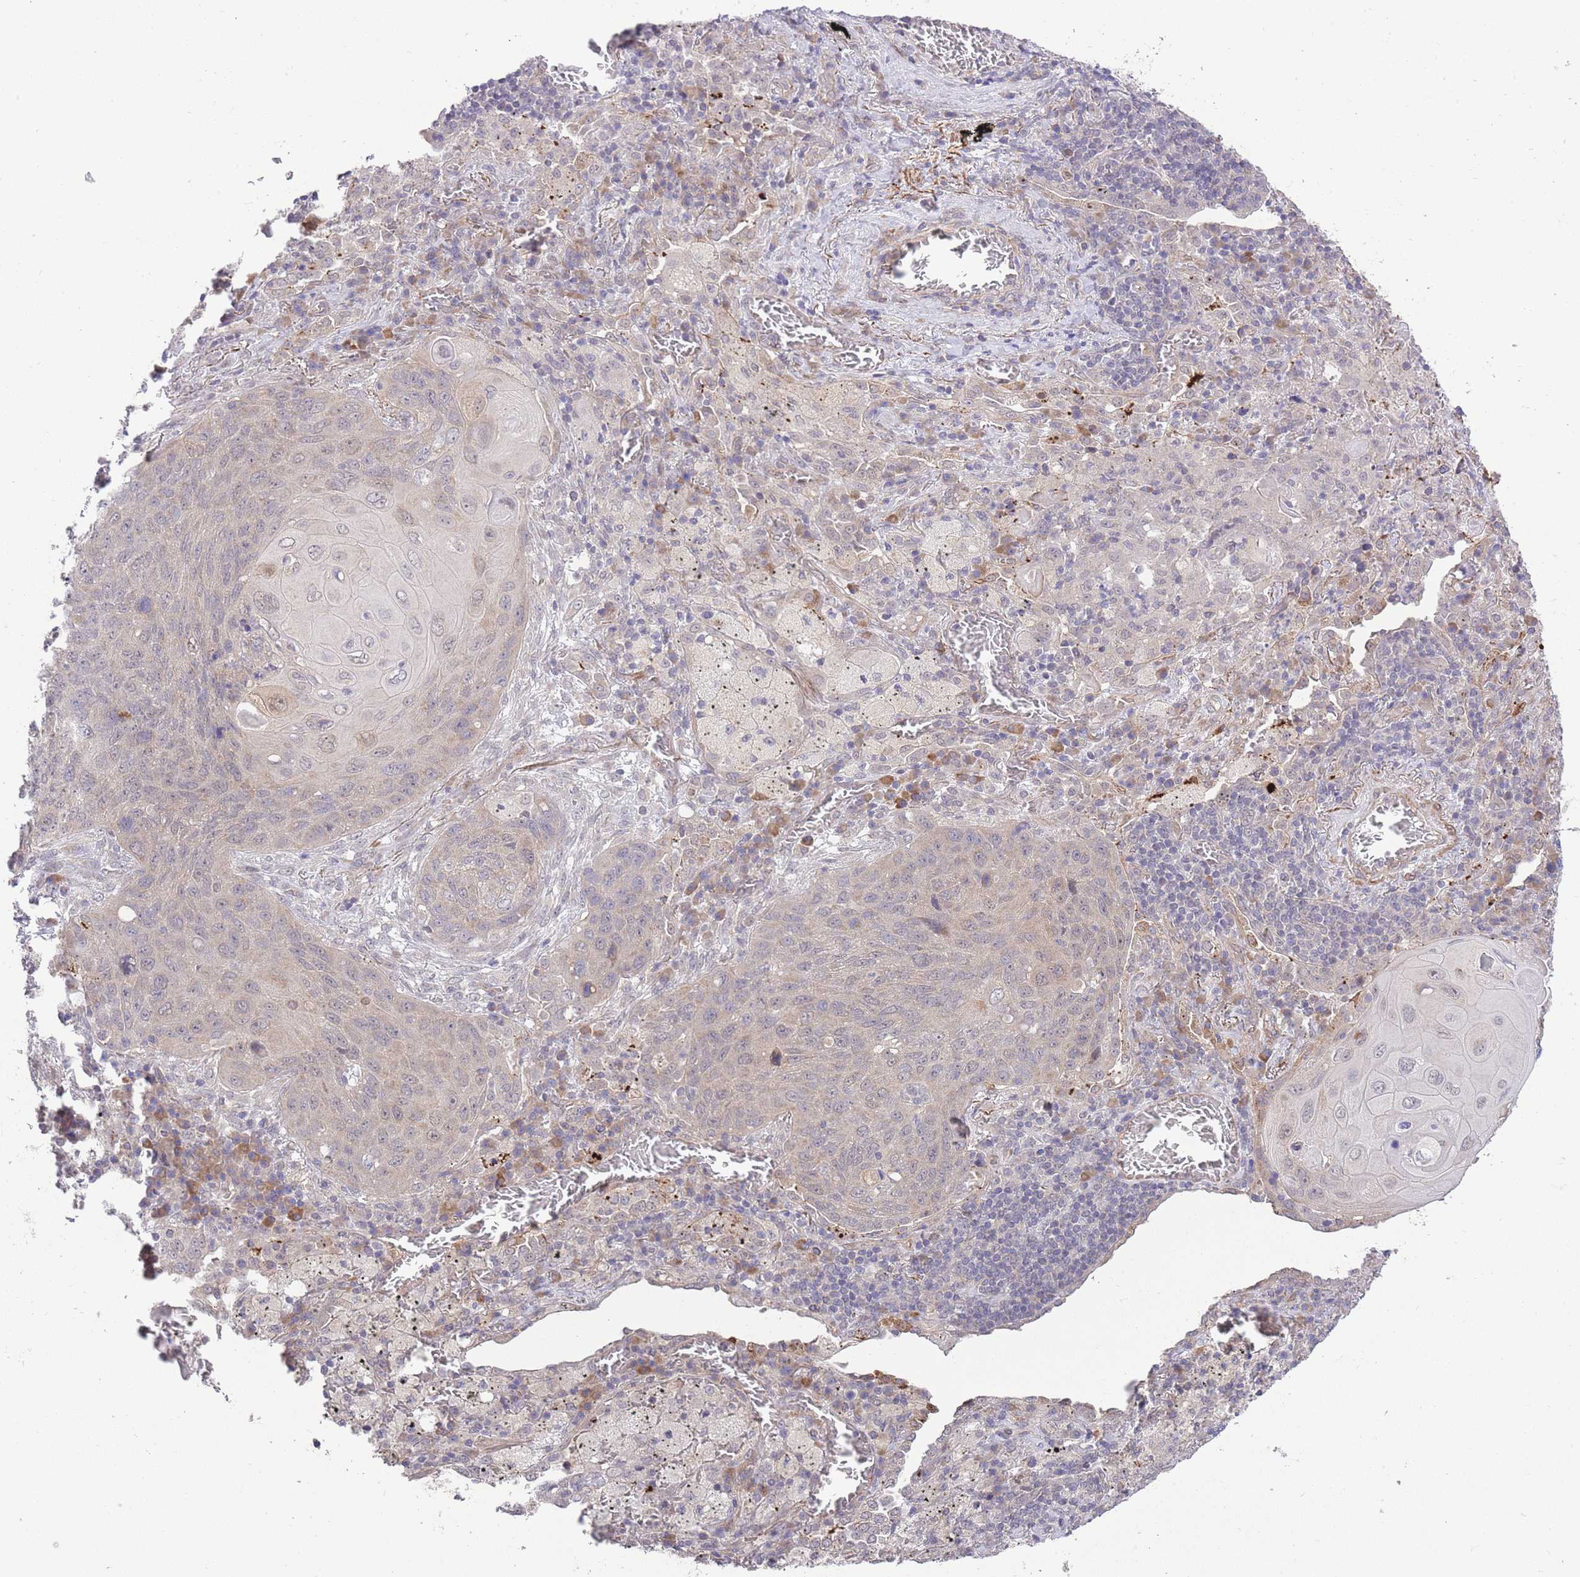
{"staining": {"intensity": "negative", "quantity": "none", "location": "none"}, "tissue": "lung cancer", "cell_type": "Tumor cells", "image_type": "cancer", "snomed": [{"axis": "morphology", "description": "Squamous cell carcinoma, NOS"}, {"axis": "topography", "description": "Lung"}], "caption": "Immunohistochemistry histopathology image of human squamous cell carcinoma (lung) stained for a protein (brown), which demonstrates no positivity in tumor cells.", "gene": "ELOA2", "patient": {"sex": "female", "age": 63}}